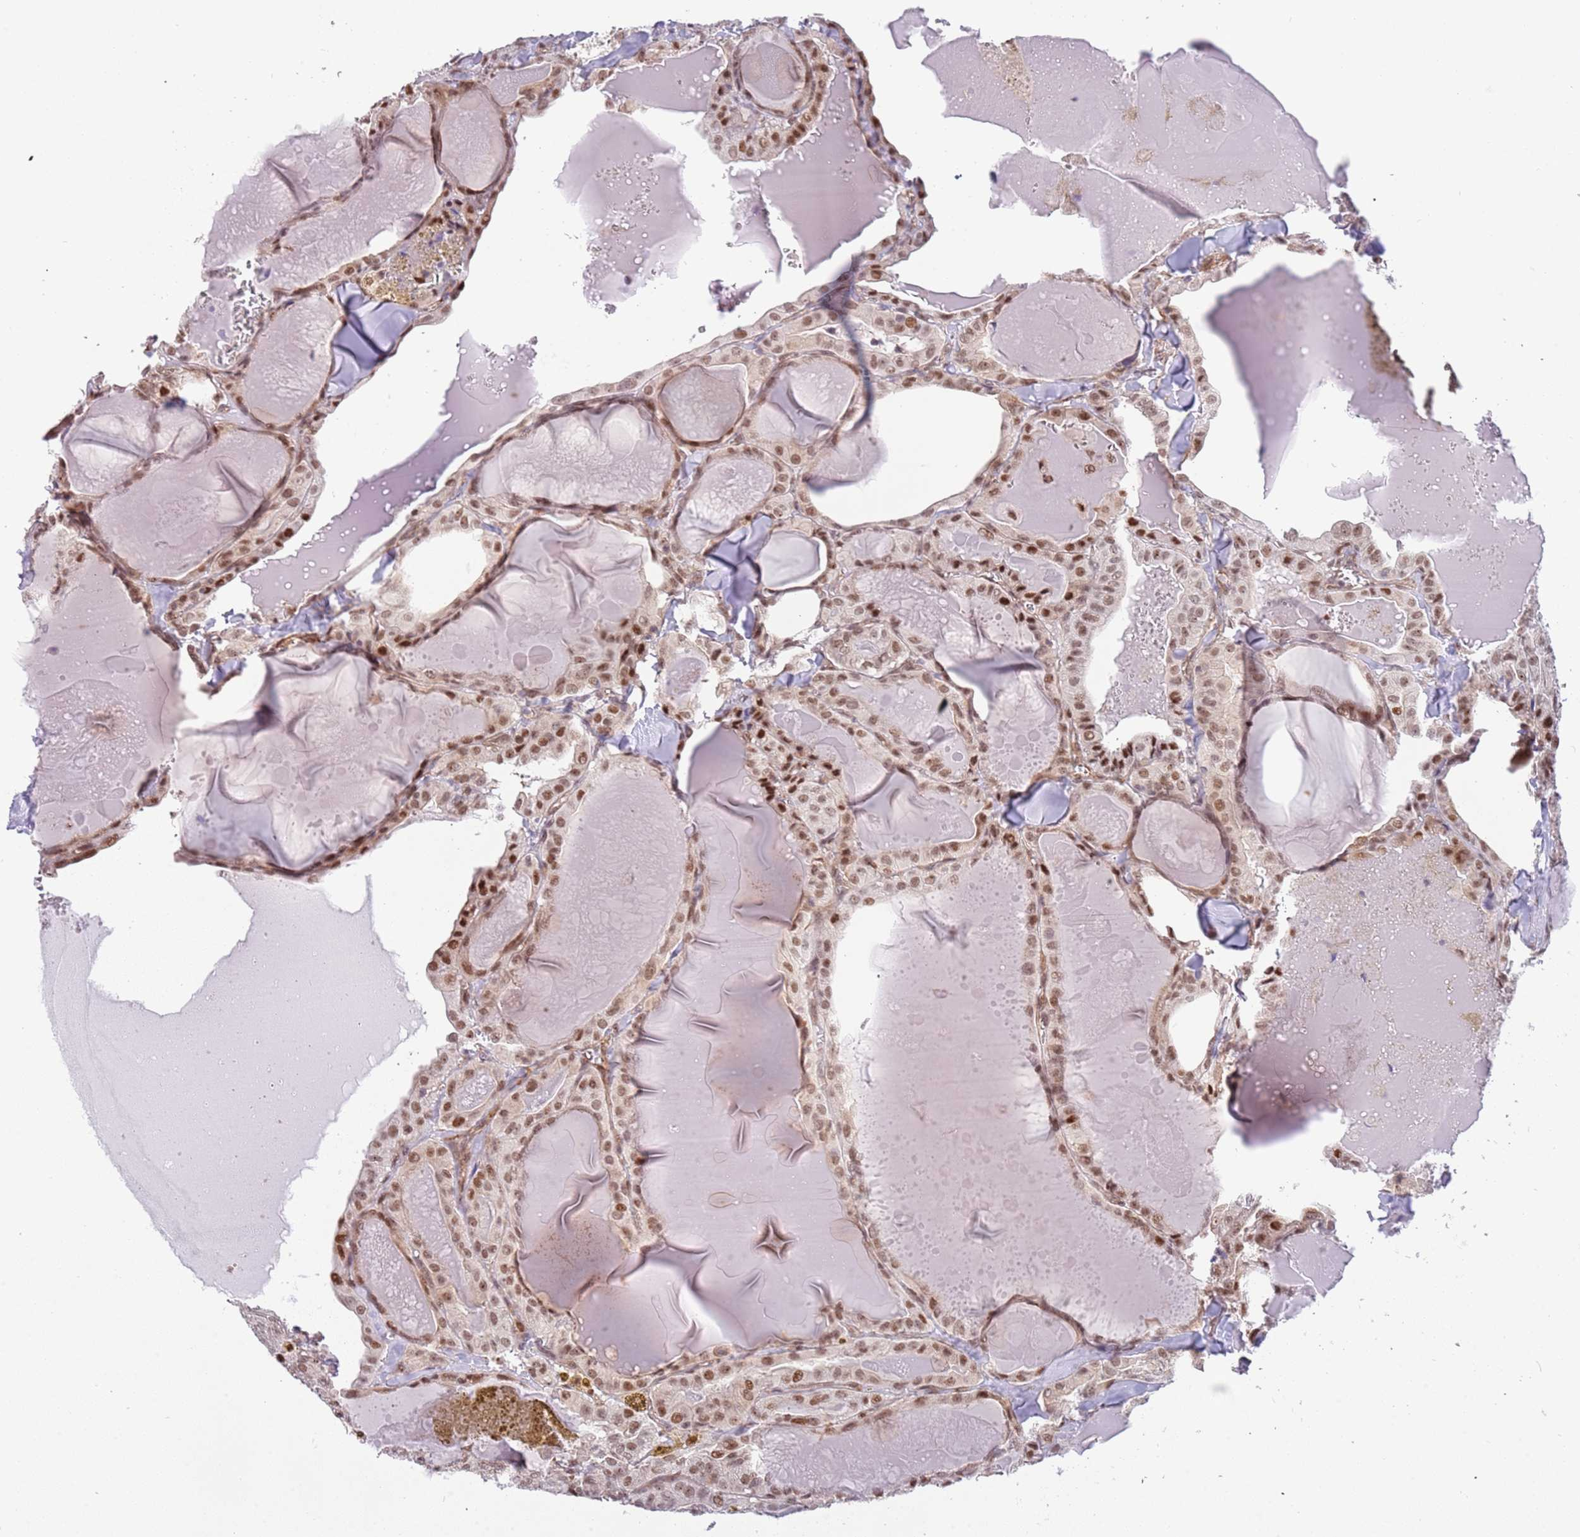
{"staining": {"intensity": "moderate", "quantity": ">75%", "location": "nuclear"}, "tissue": "thyroid cancer", "cell_type": "Tumor cells", "image_type": "cancer", "snomed": [{"axis": "morphology", "description": "Papillary adenocarcinoma, NOS"}, {"axis": "topography", "description": "Thyroid gland"}], "caption": "Immunohistochemistry histopathology image of neoplastic tissue: papillary adenocarcinoma (thyroid) stained using immunohistochemistry reveals medium levels of moderate protein expression localized specifically in the nuclear of tumor cells, appearing as a nuclear brown color.", "gene": "LRMDA", "patient": {"sex": "male", "age": 52}}